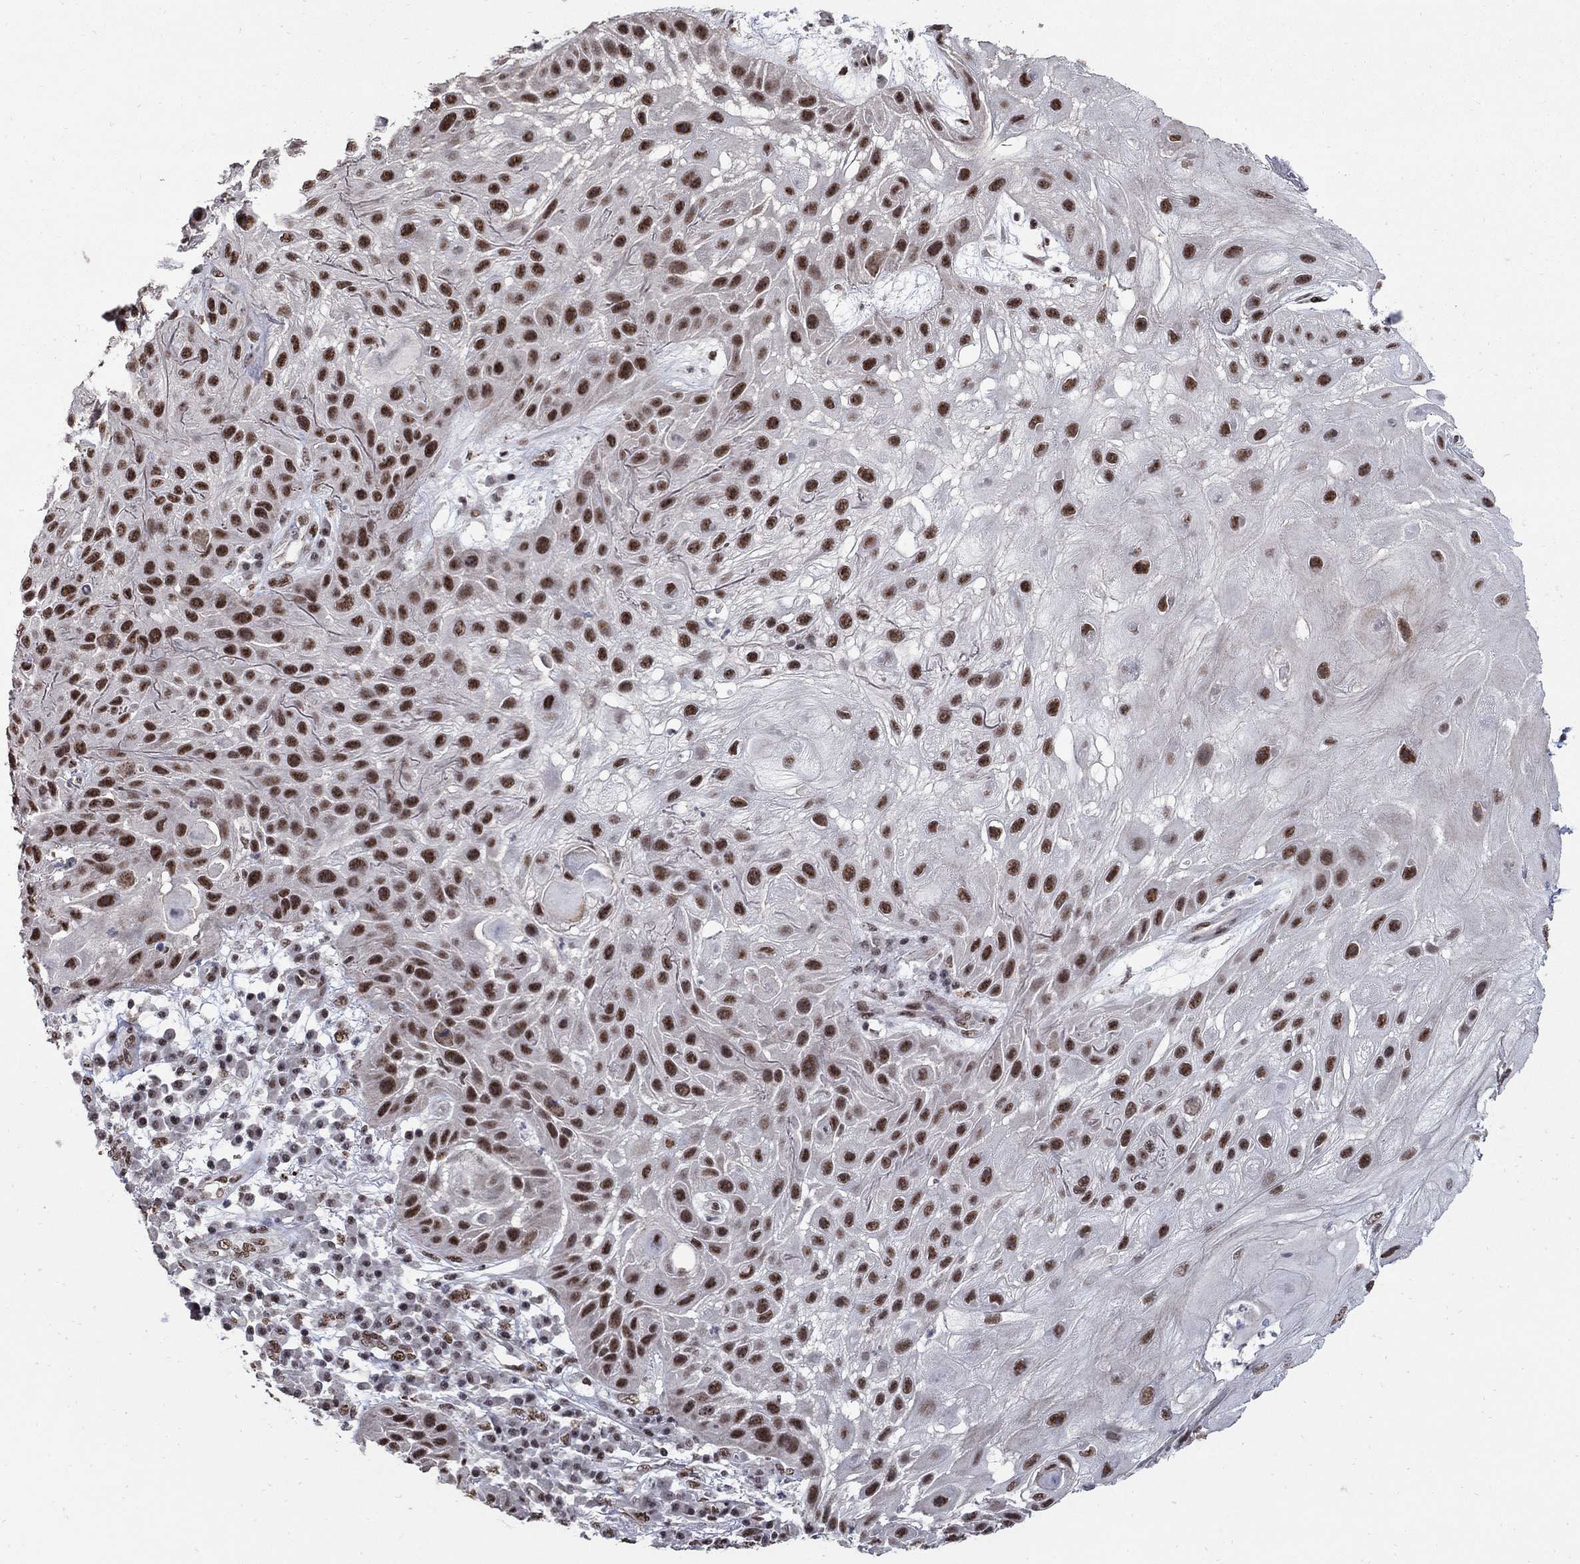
{"staining": {"intensity": "strong", "quantity": ">75%", "location": "nuclear"}, "tissue": "skin cancer", "cell_type": "Tumor cells", "image_type": "cancer", "snomed": [{"axis": "morphology", "description": "Normal tissue, NOS"}, {"axis": "morphology", "description": "Squamous cell carcinoma, NOS"}, {"axis": "topography", "description": "Skin"}], "caption": "Immunohistochemical staining of human skin cancer shows strong nuclear protein staining in approximately >75% of tumor cells.", "gene": "PNISR", "patient": {"sex": "male", "age": 79}}